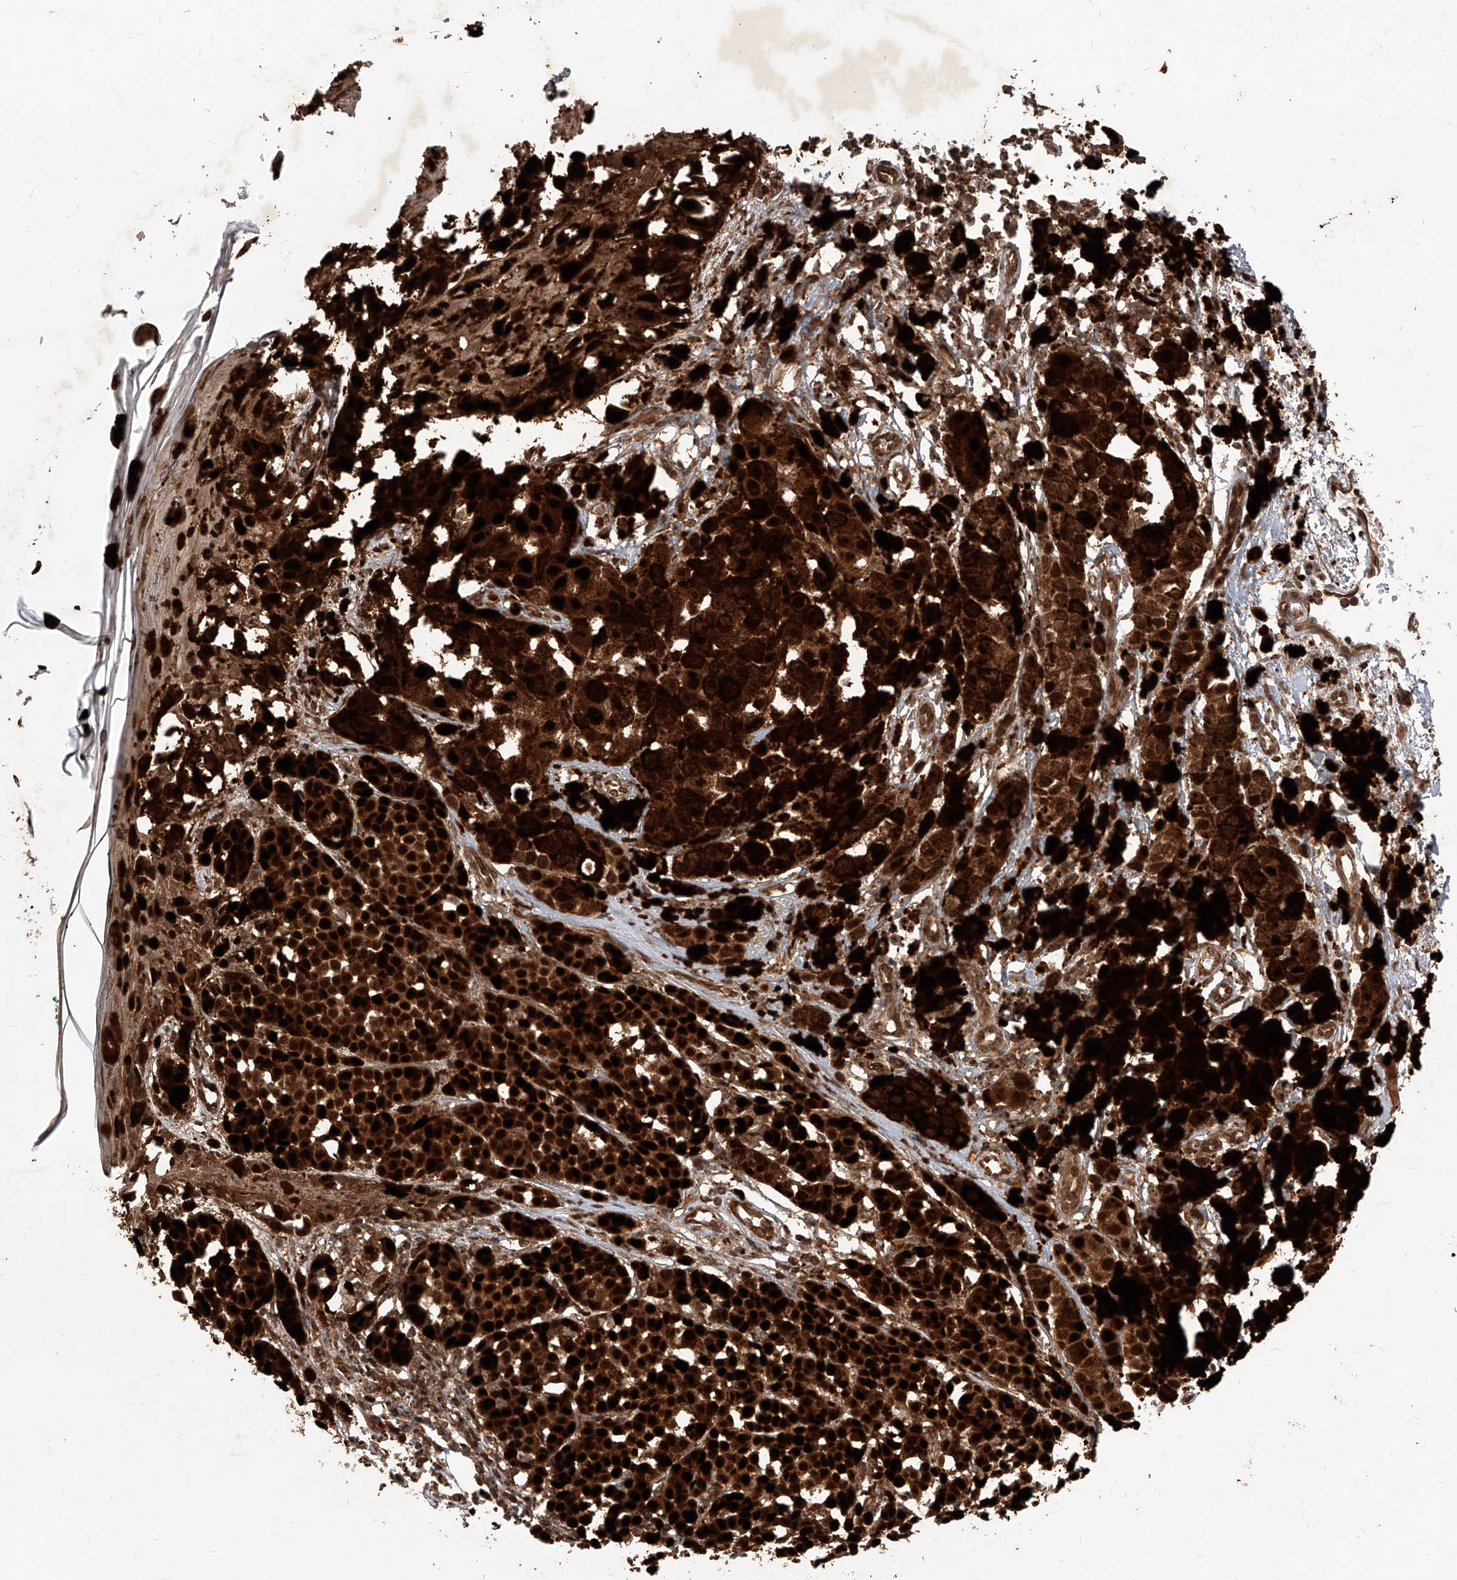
{"staining": {"intensity": "strong", "quantity": ">75%", "location": "cytoplasmic/membranous,nuclear"}, "tissue": "melanoma", "cell_type": "Tumor cells", "image_type": "cancer", "snomed": [{"axis": "morphology", "description": "Malignant melanoma, NOS"}, {"axis": "topography", "description": "Skin of leg"}], "caption": "There is high levels of strong cytoplasmic/membranous and nuclear staining in tumor cells of melanoma, as demonstrated by immunohistochemical staining (brown color).", "gene": "MAGED2", "patient": {"sex": "female", "age": 72}}